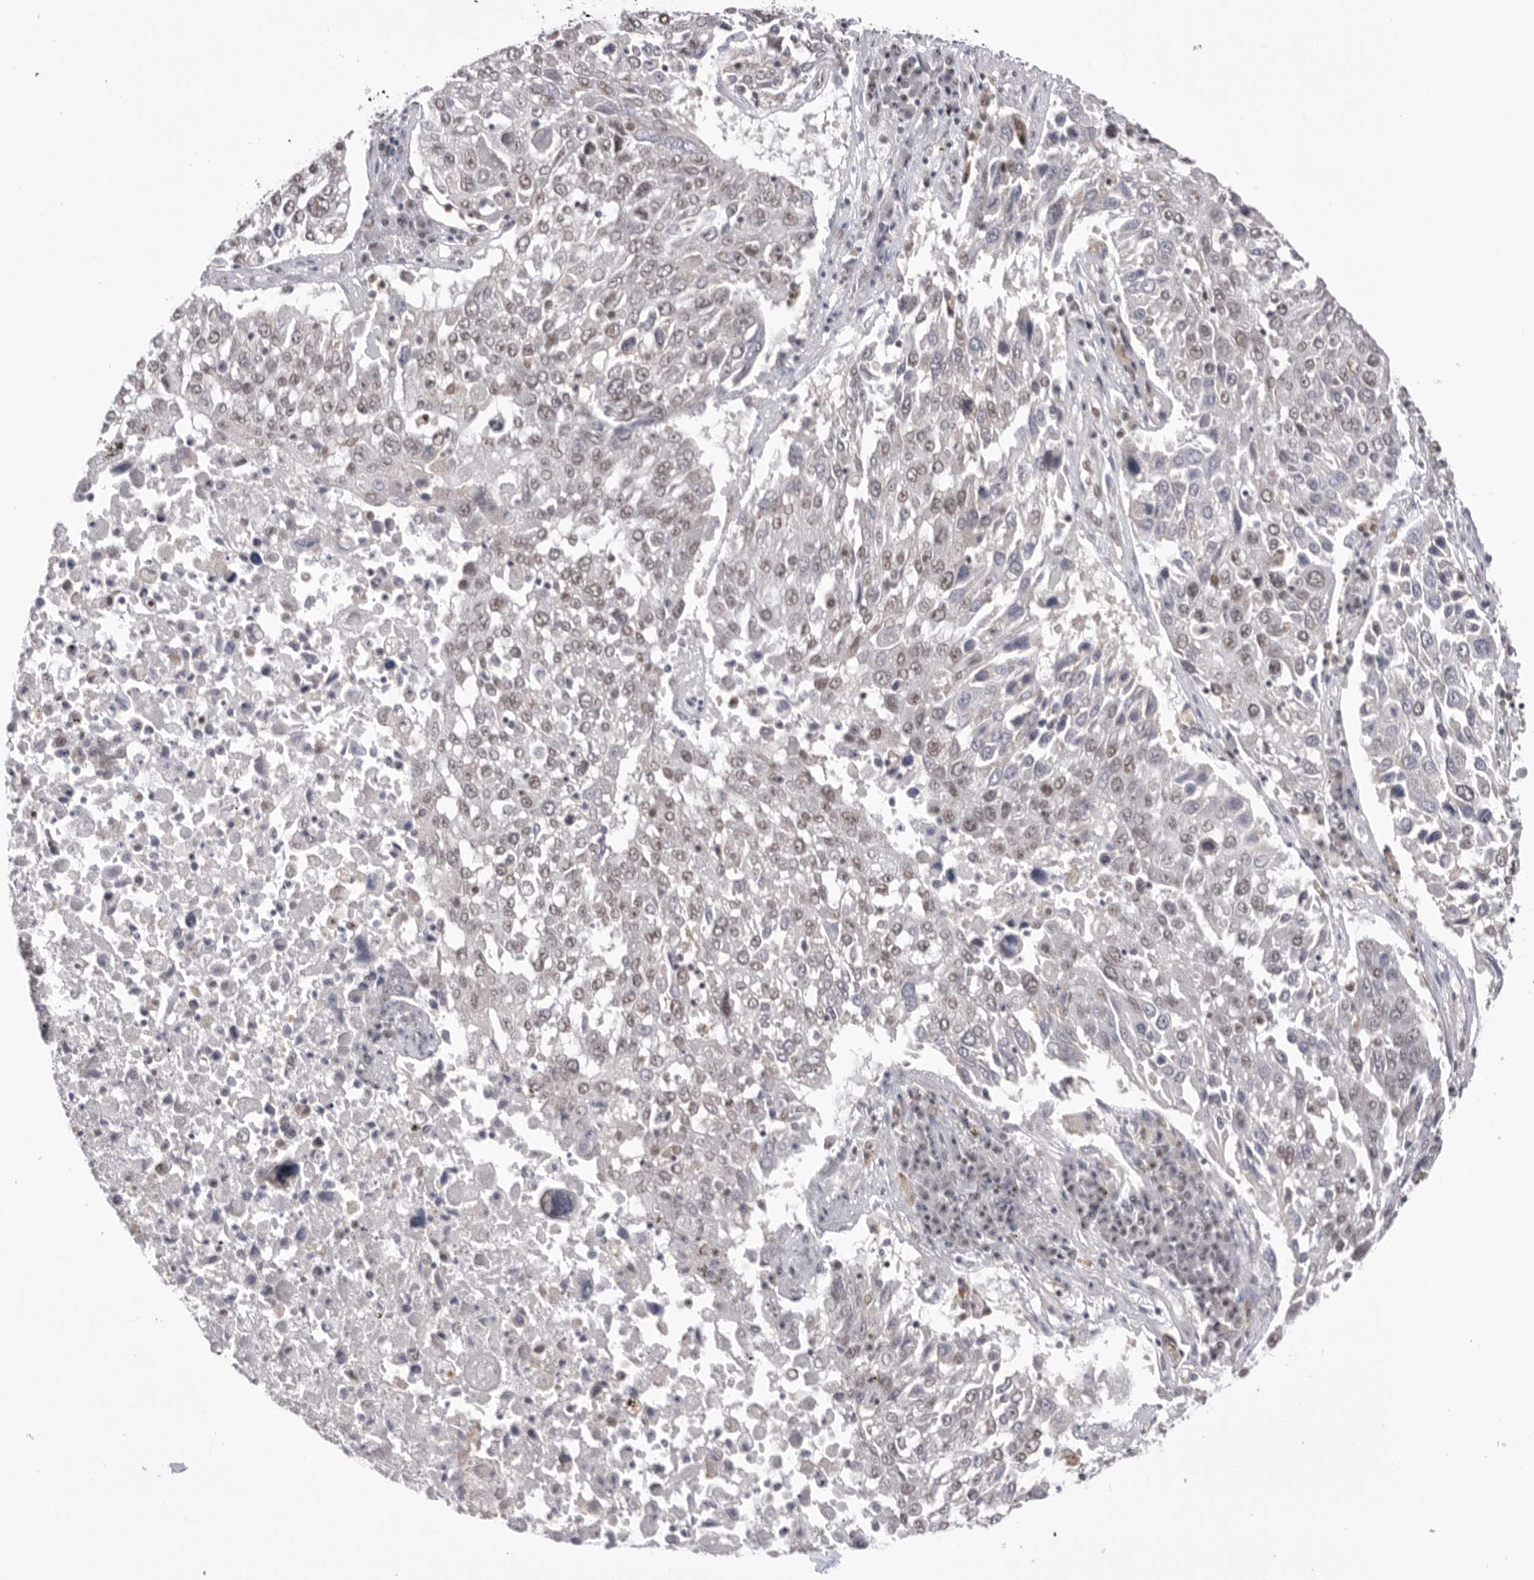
{"staining": {"intensity": "weak", "quantity": ">75%", "location": "nuclear"}, "tissue": "lung cancer", "cell_type": "Tumor cells", "image_type": "cancer", "snomed": [{"axis": "morphology", "description": "Squamous cell carcinoma, NOS"}, {"axis": "topography", "description": "Lung"}], "caption": "Protein staining demonstrates weak nuclear positivity in about >75% of tumor cells in lung cancer (squamous cell carcinoma).", "gene": "BCLAF3", "patient": {"sex": "male", "age": 65}}